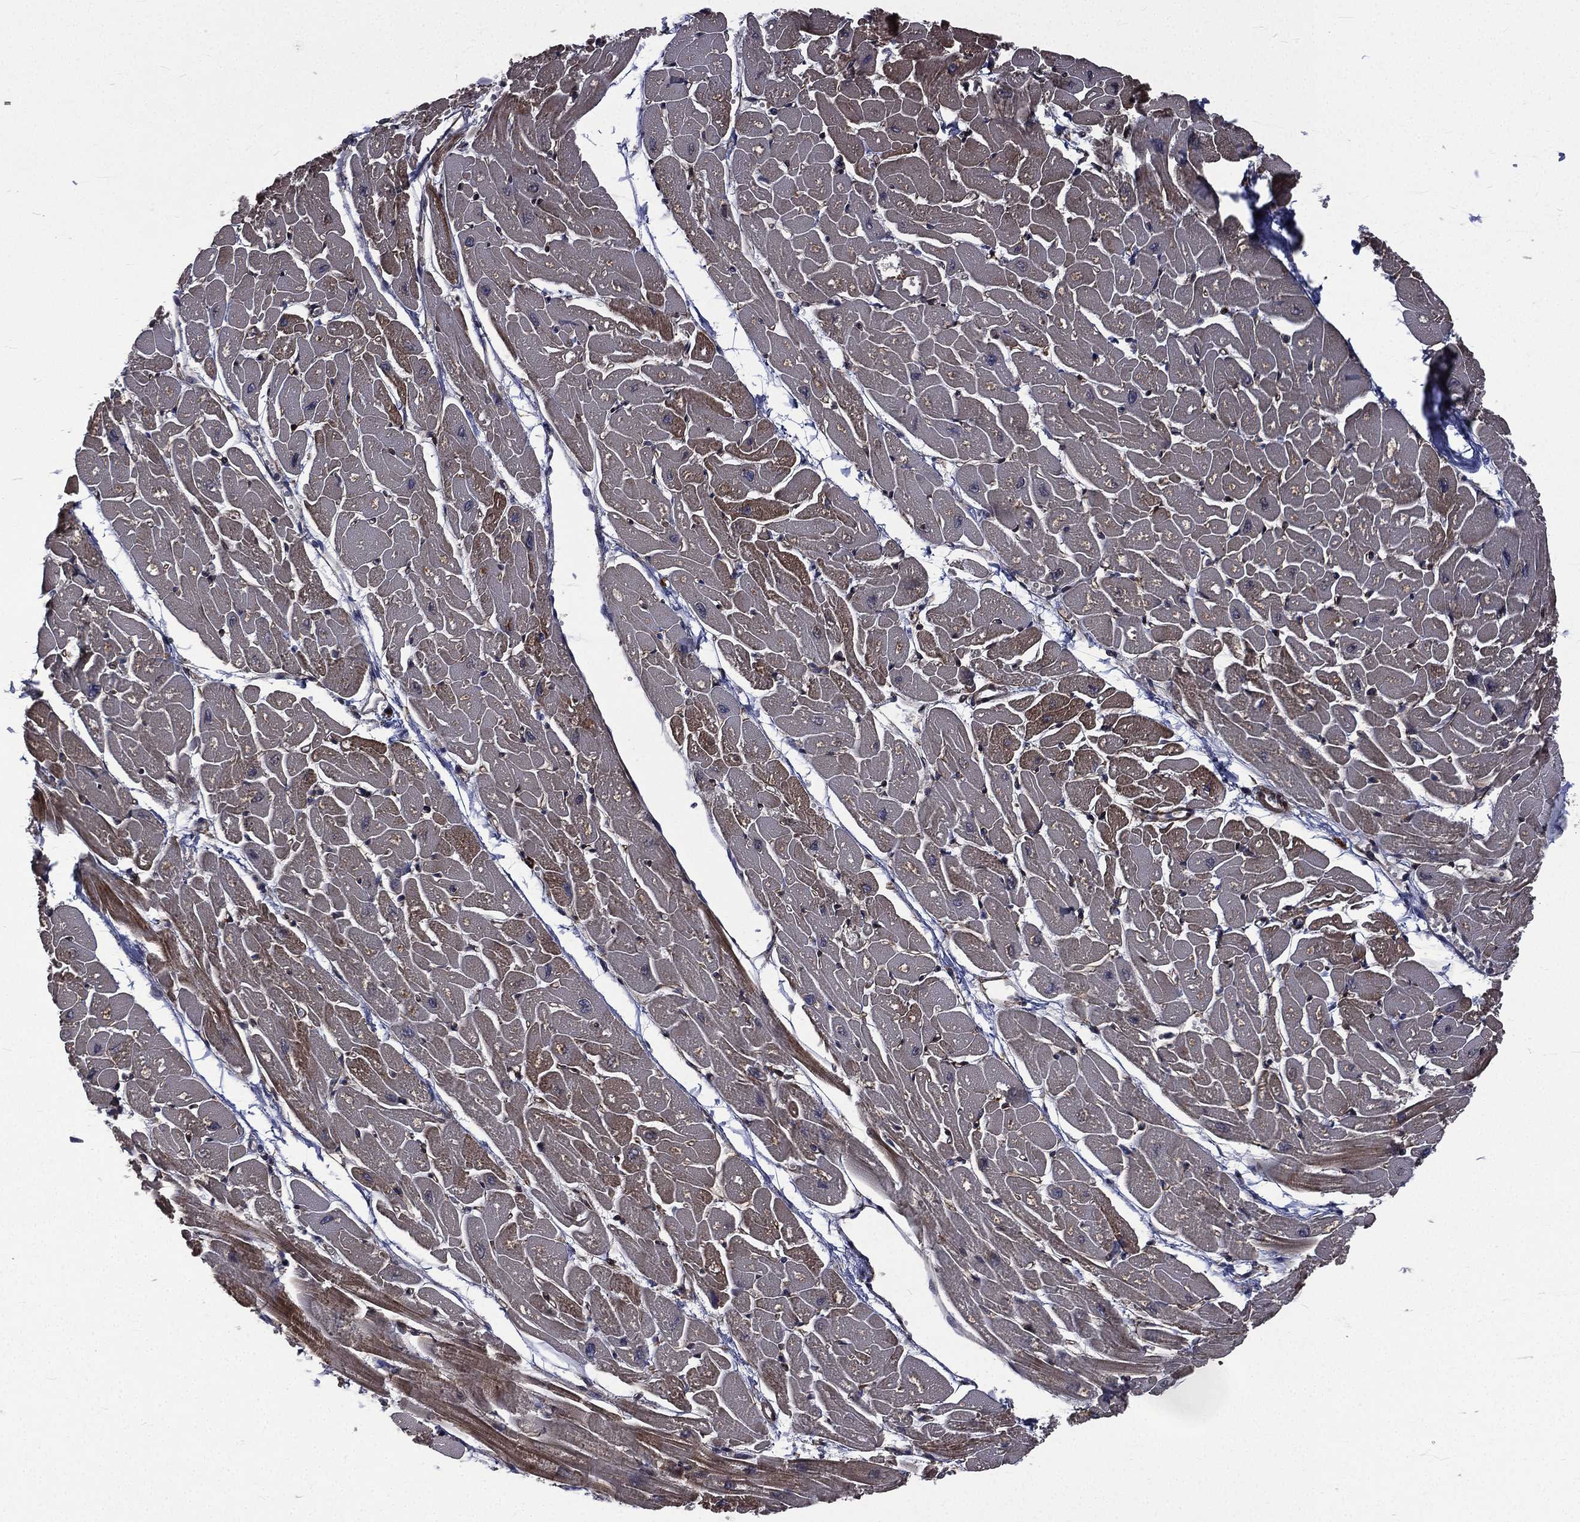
{"staining": {"intensity": "strong", "quantity": "25%-75%", "location": "cytoplasmic/membranous"}, "tissue": "heart muscle", "cell_type": "Cardiomyocytes", "image_type": "normal", "snomed": [{"axis": "morphology", "description": "Normal tissue, NOS"}, {"axis": "topography", "description": "Heart"}], "caption": "Immunohistochemical staining of unremarkable human heart muscle reveals strong cytoplasmic/membranous protein expression in about 25%-75% of cardiomyocytes.", "gene": "PPFIBP1", "patient": {"sex": "male", "age": 57}}